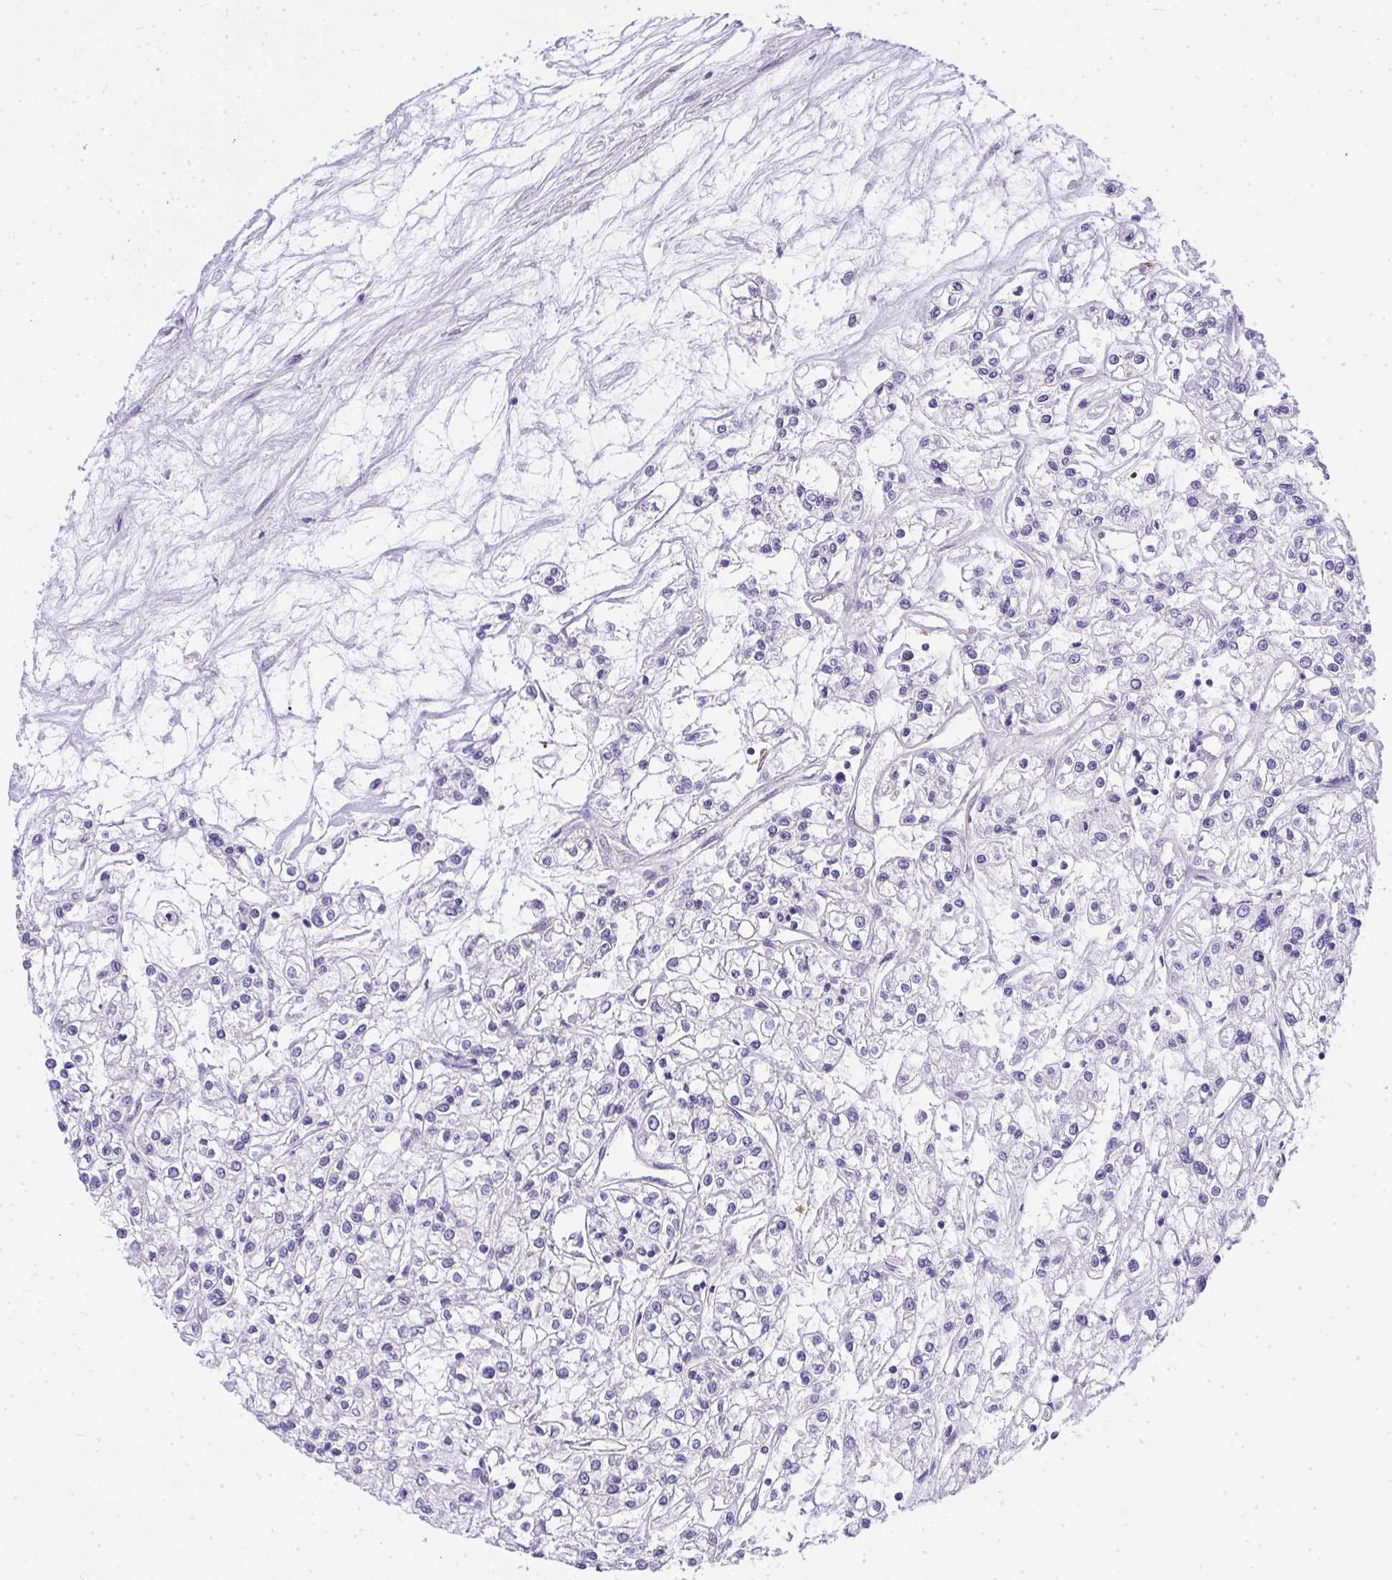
{"staining": {"intensity": "negative", "quantity": "none", "location": "none"}, "tissue": "renal cancer", "cell_type": "Tumor cells", "image_type": "cancer", "snomed": [{"axis": "morphology", "description": "Adenocarcinoma, NOS"}, {"axis": "topography", "description": "Kidney"}], "caption": "A micrograph of adenocarcinoma (renal) stained for a protein exhibits no brown staining in tumor cells.", "gene": "ADRA2C", "patient": {"sex": "female", "age": 59}}